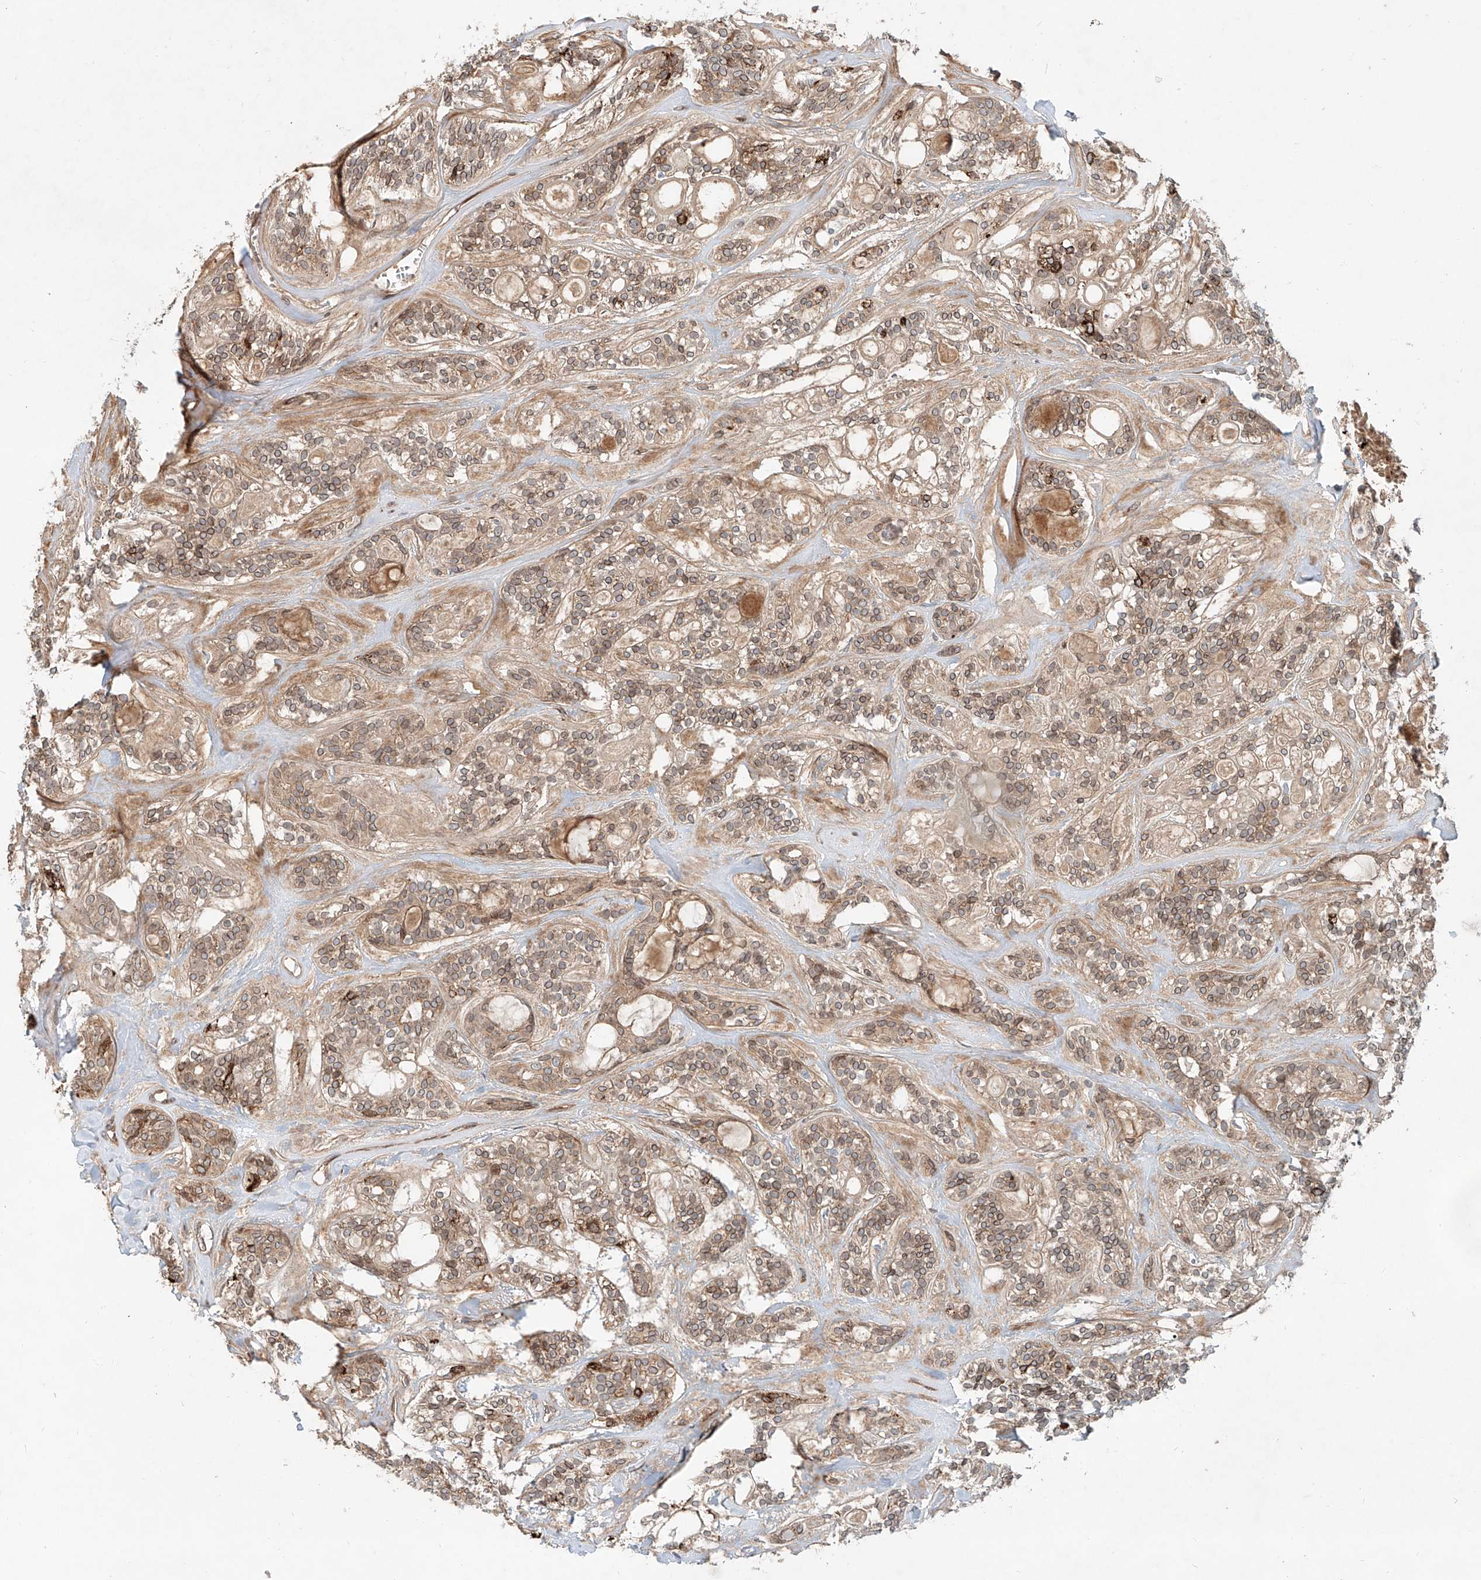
{"staining": {"intensity": "strong", "quantity": "<25%", "location": "cytoplasmic/membranous"}, "tissue": "head and neck cancer", "cell_type": "Tumor cells", "image_type": "cancer", "snomed": [{"axis": "morphology", "description": "Adenocarcinoma, NOS"}, {"axis": "topography", "description": "Head-Neck"}], "caption": "Protein expression analysis of human head and neck cancer reveals strong cytoplasmic/membranous staining in about <25% of tumor cells.", "gene": "SASH1", "patient": {"sex": "male", "age": 66}}